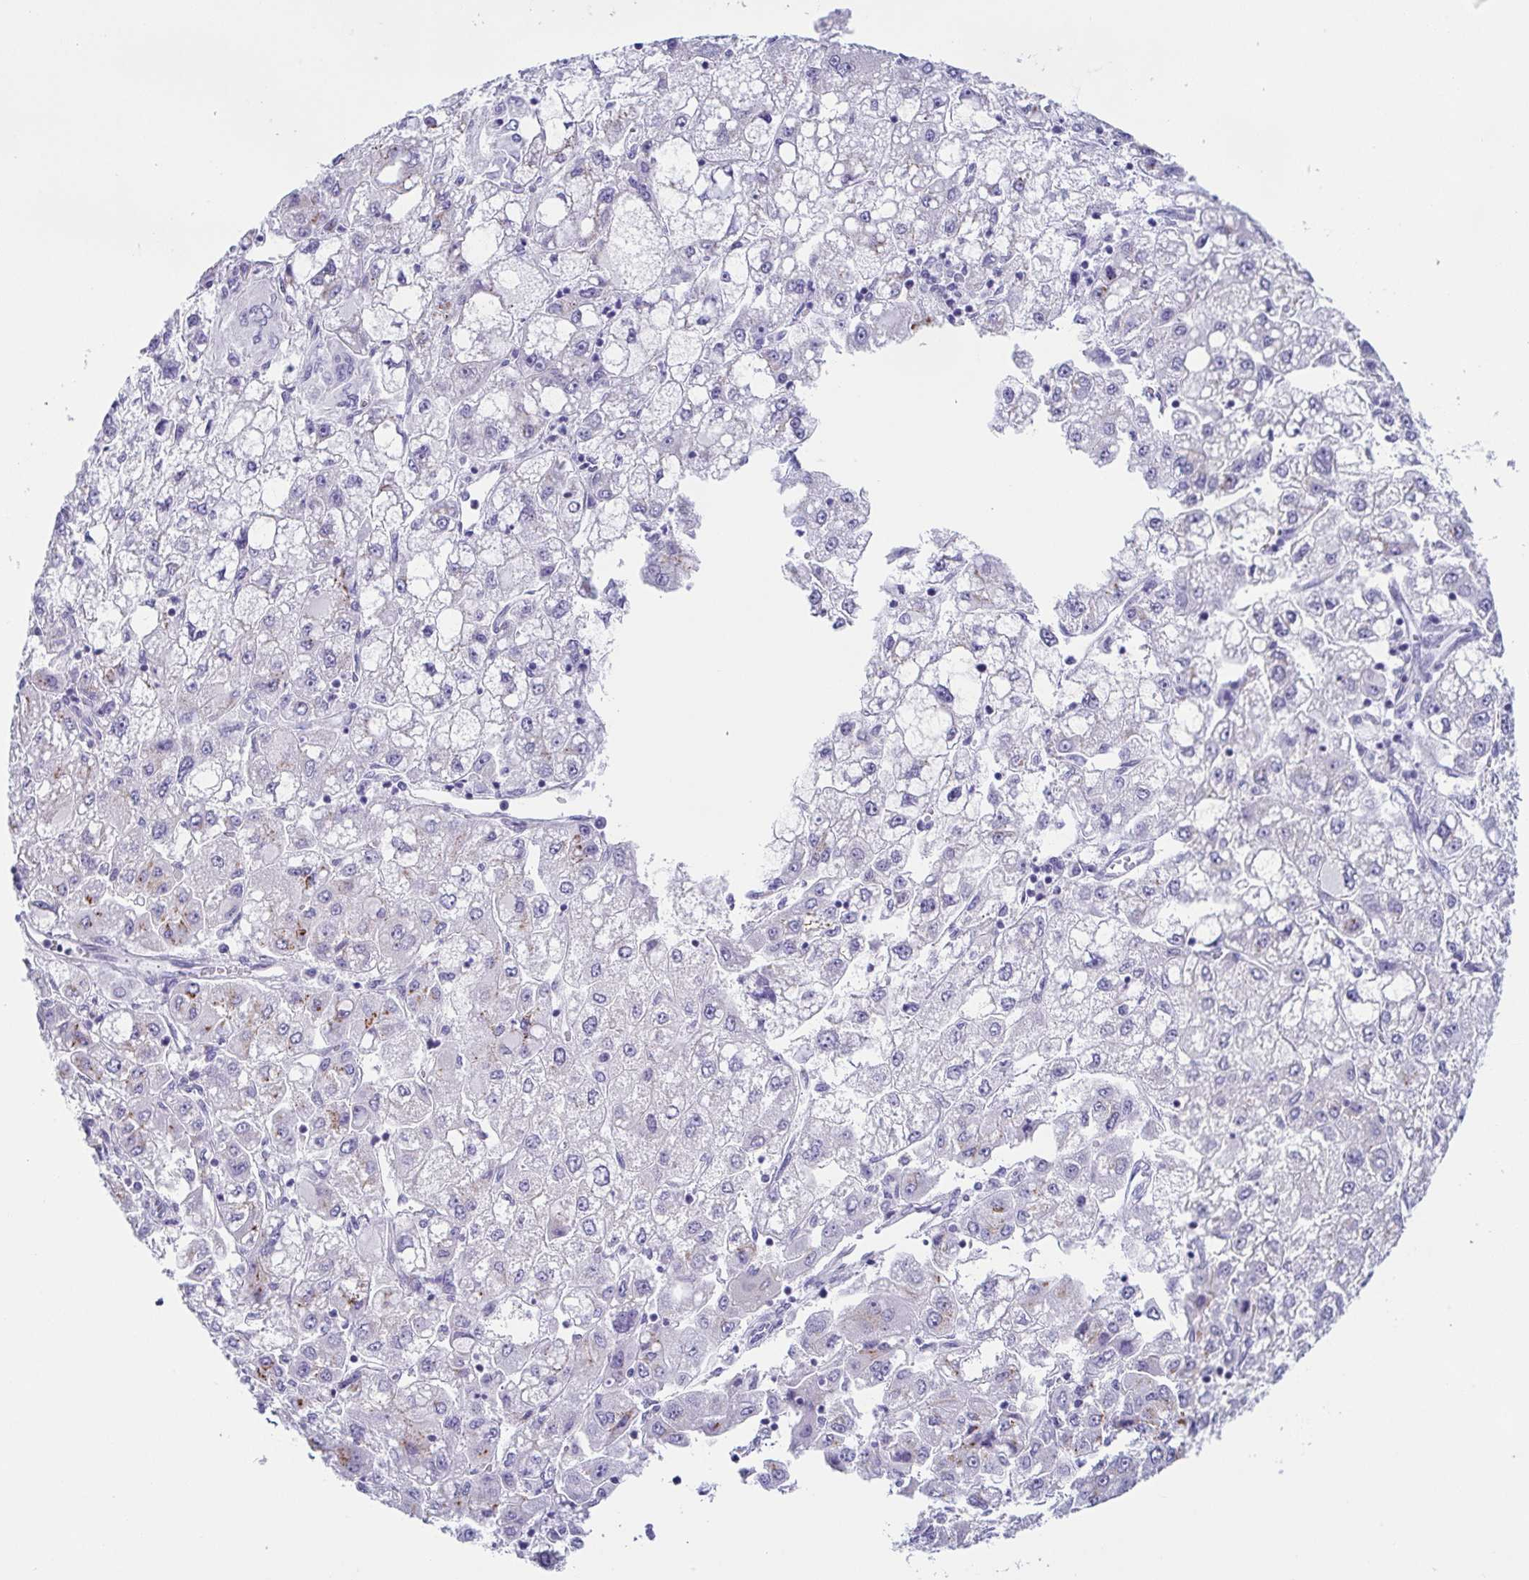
{"staining": {"intensity": "negative", "quantity": "none", "location": "none"}, "tissue": "liver cancer", "cell_type": "Tumor cells", "image_type": "cancer", "snomed": [{"axis": "morphology", "description": "Carcinoma, Hepatocellular, NOS"}, {"axis": "topography", "description": "Liver"}], "caption": "Tumor cells show no significant protein staining in liver hepatocellular carcinoma.", "gene": "LDLRAD1", "patient": {"sex": "male", "age": 40}}